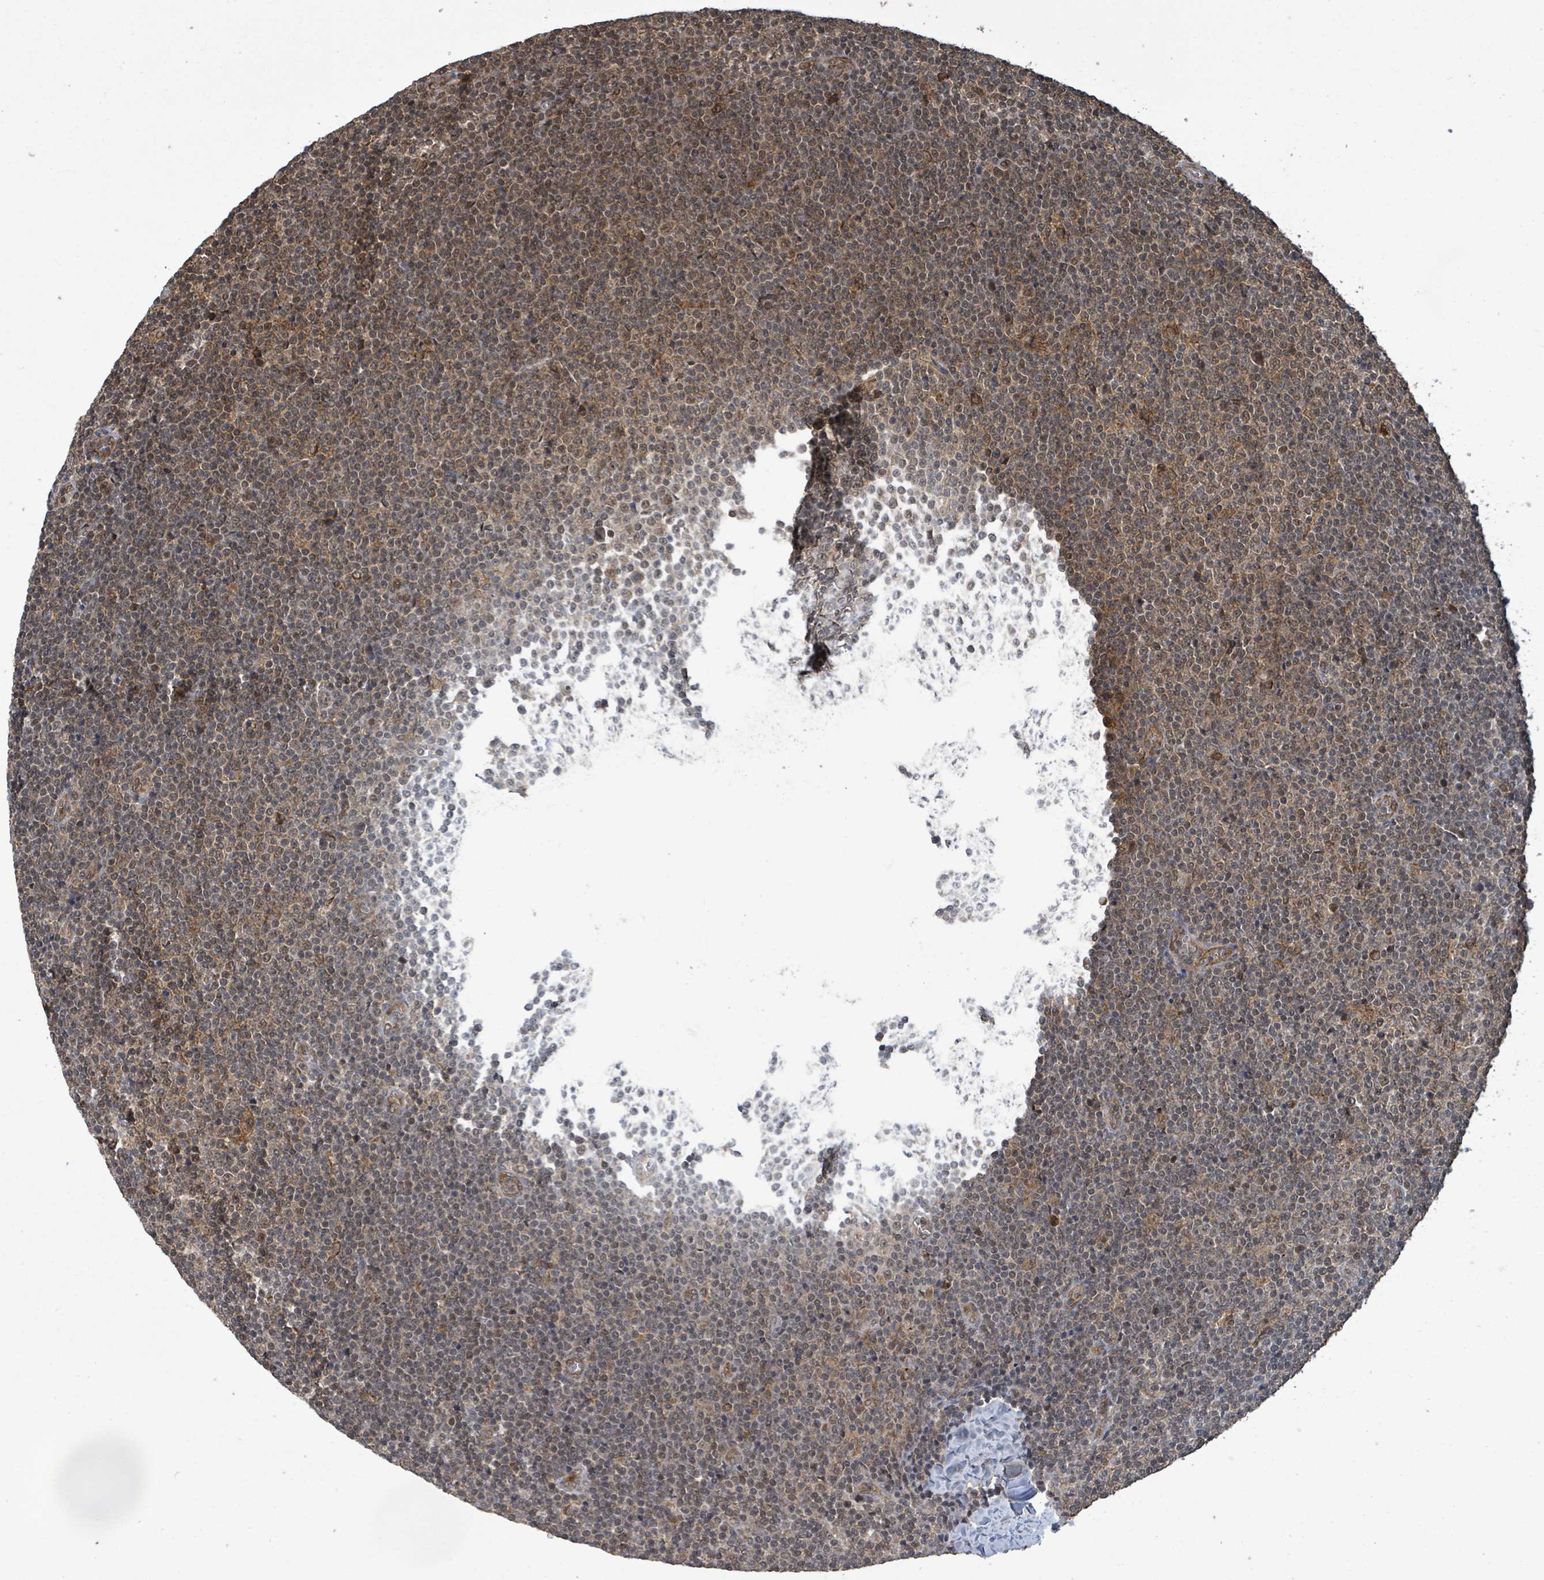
{"staining": {"intensity": "weak", "quantity": "25%-75%", "location": "cytoplasmic/membranous,nuclear"}, "tissue": "lymphoma", "cell_type": "Tumor cells", "image_type": "cancer", "snomed": [{"axis": "morphology", "description": "Malignant lymphoma, non-Hodgkin's type, Low grade"}, {"axis": "topography", "description": "Lymph node"}], "caption": "Protein analysis of lymphoma tissue reveals weak cytoplasmic/membranous and nuclear positivity in about 25%-75% of tumor cells.", "gene": "KLC1", "patient": {"sex": "male", "age": 48}}